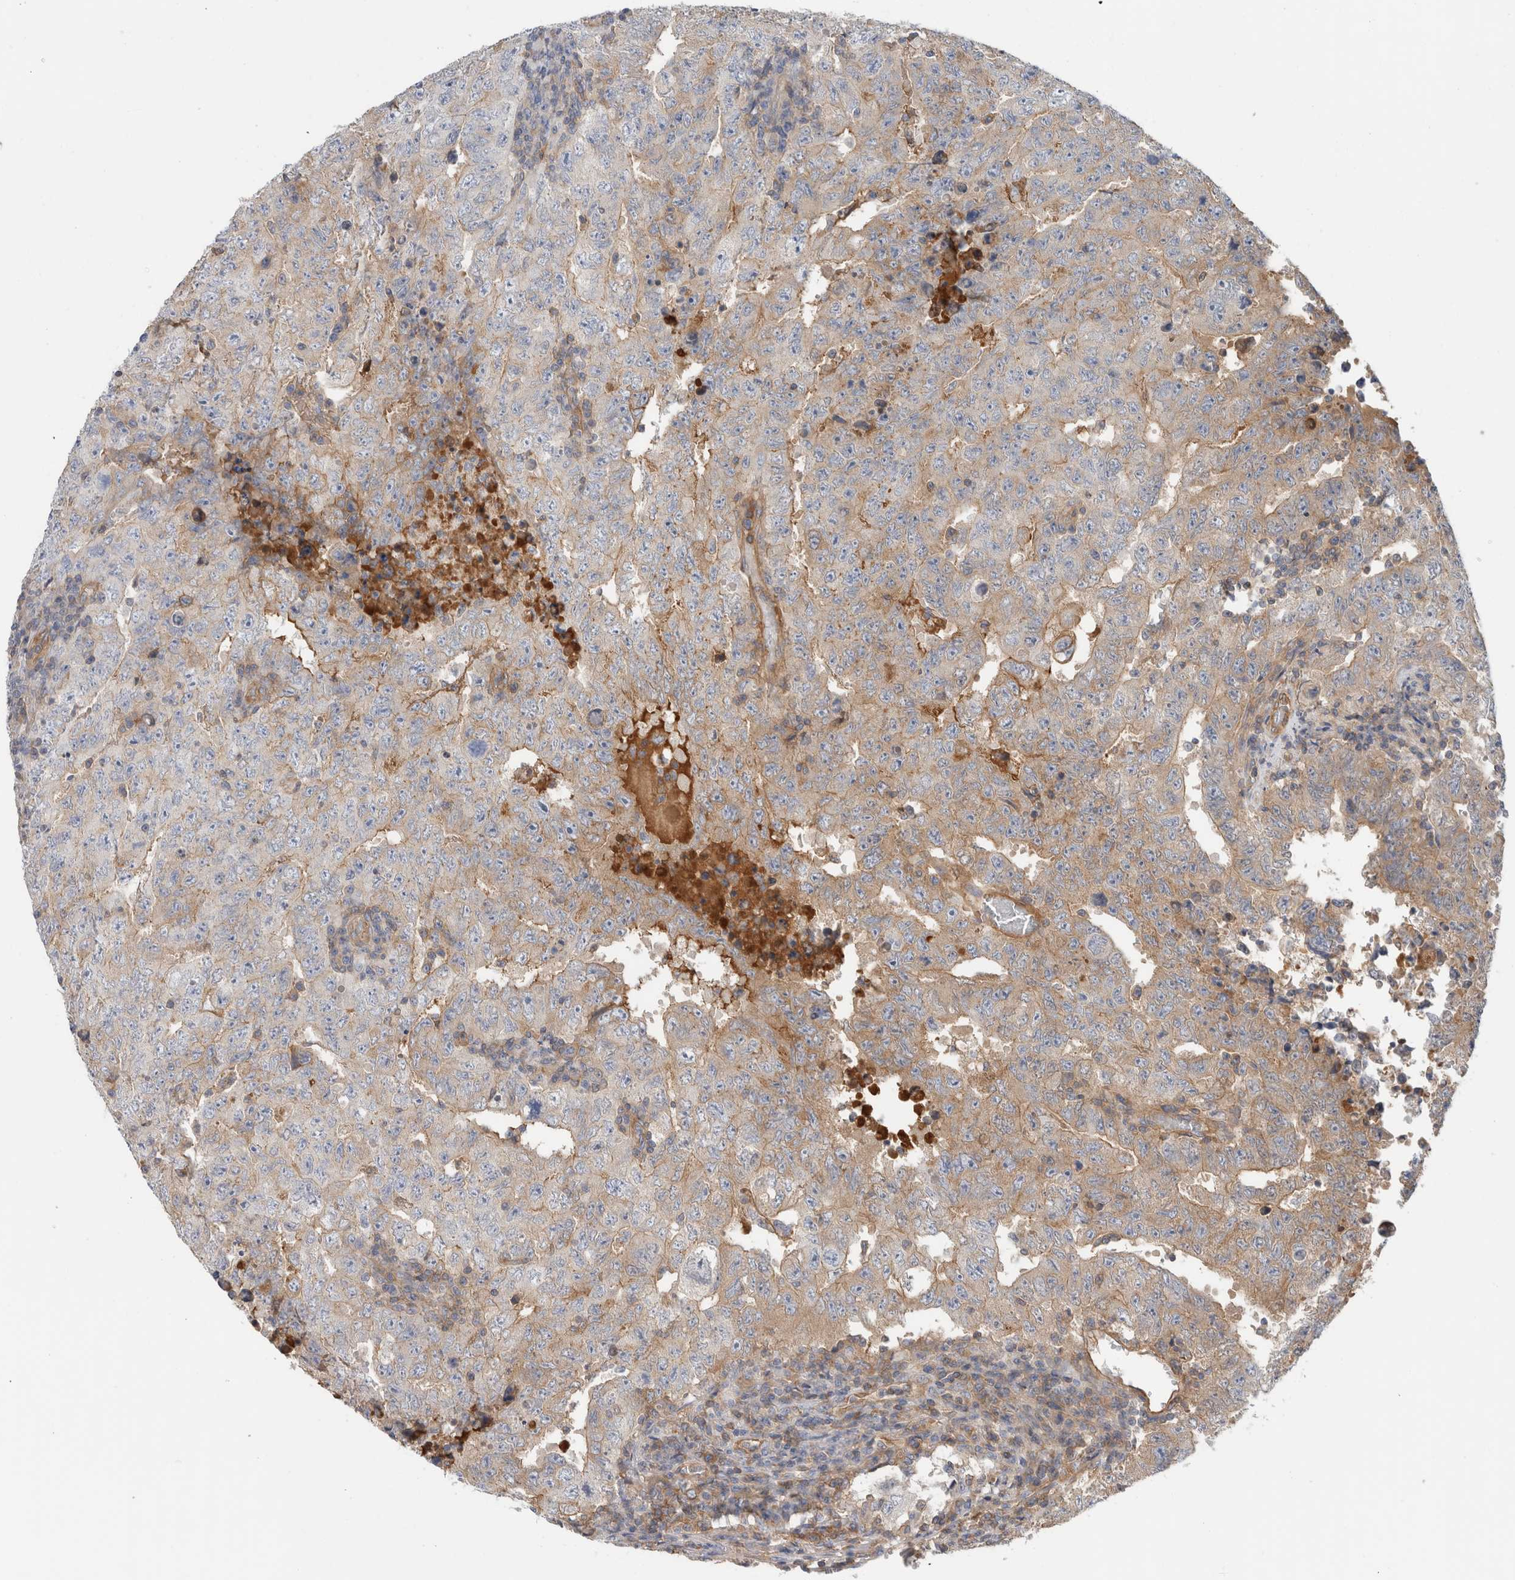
{"staining": {"intensity": "weak", "quantity": "25%-75%", "location": "cytoplasmic/membranous"}, "tissue": "testis cancer", "cell_type": "Tumor cells", "image_type": "cancer", "snomed": [{"axis": "morphology", "description": "Carcinoma, Embryonal, NOS"}, {"axis": "topography", "description": "Testis"}], "caption": "Approximately 25%-75% of tumor cells in testis cancer (embryonal carcinoma) reveal weak cytoplasmic/membranous protein expression as visualized by brown immunohistochemical staining.", "gene": "CFI", "patient": {"sex": "male", "age": 26}}